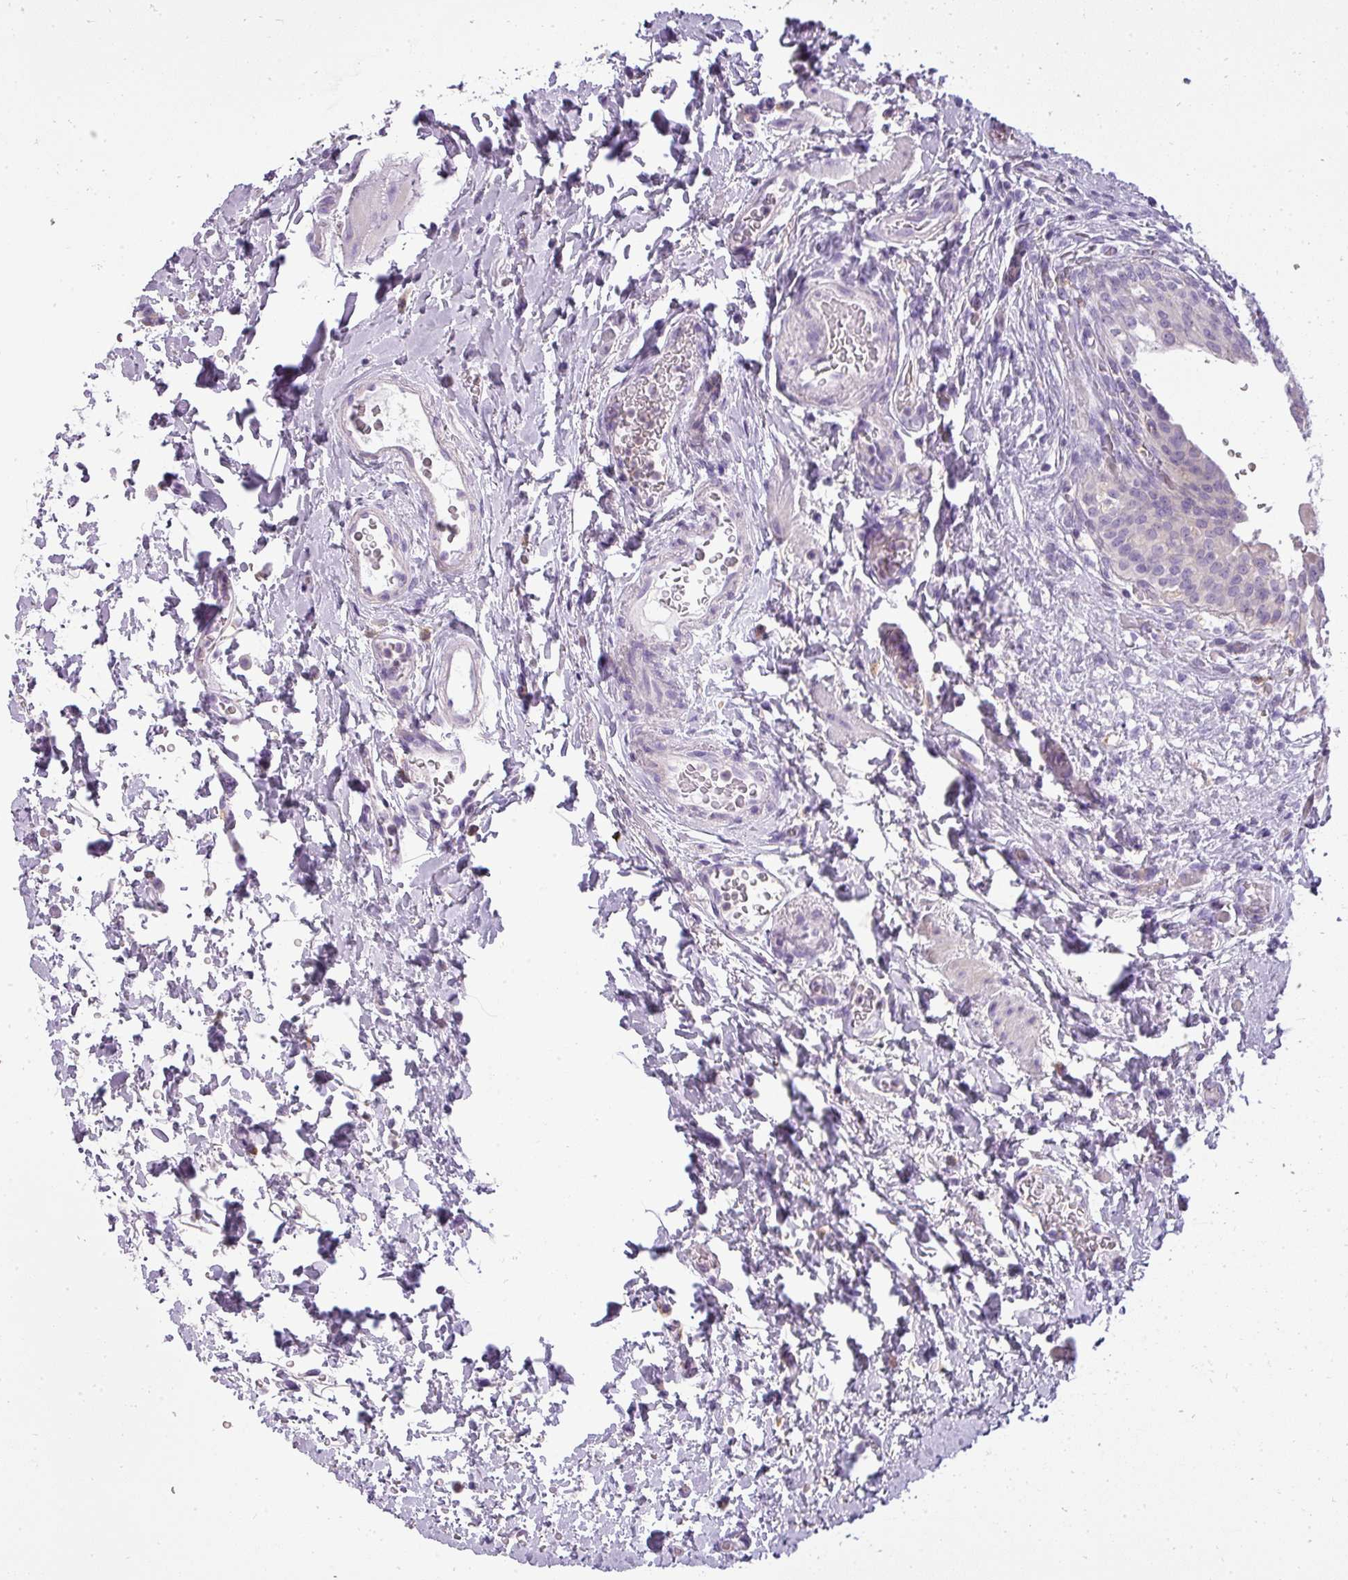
{"staining": {"intensity": "negative", "quantity": "none", "location": "none"}, "tissue": "urinary bladder", "cell_type": "Urothelial cells", "image_type": "normal", "snomed": [{"axis": "morphology", "description": "Normal tissue, NOS"}, {"axis": "topography", "description": "Urinary bladder"}], "caption": "Immunohistochemical staining of unremarkable urinary bladder shows no significant expression in urothelial cells.", "gene": "ATP6V1D", "patient": {"sex": "male", "age": 69}}